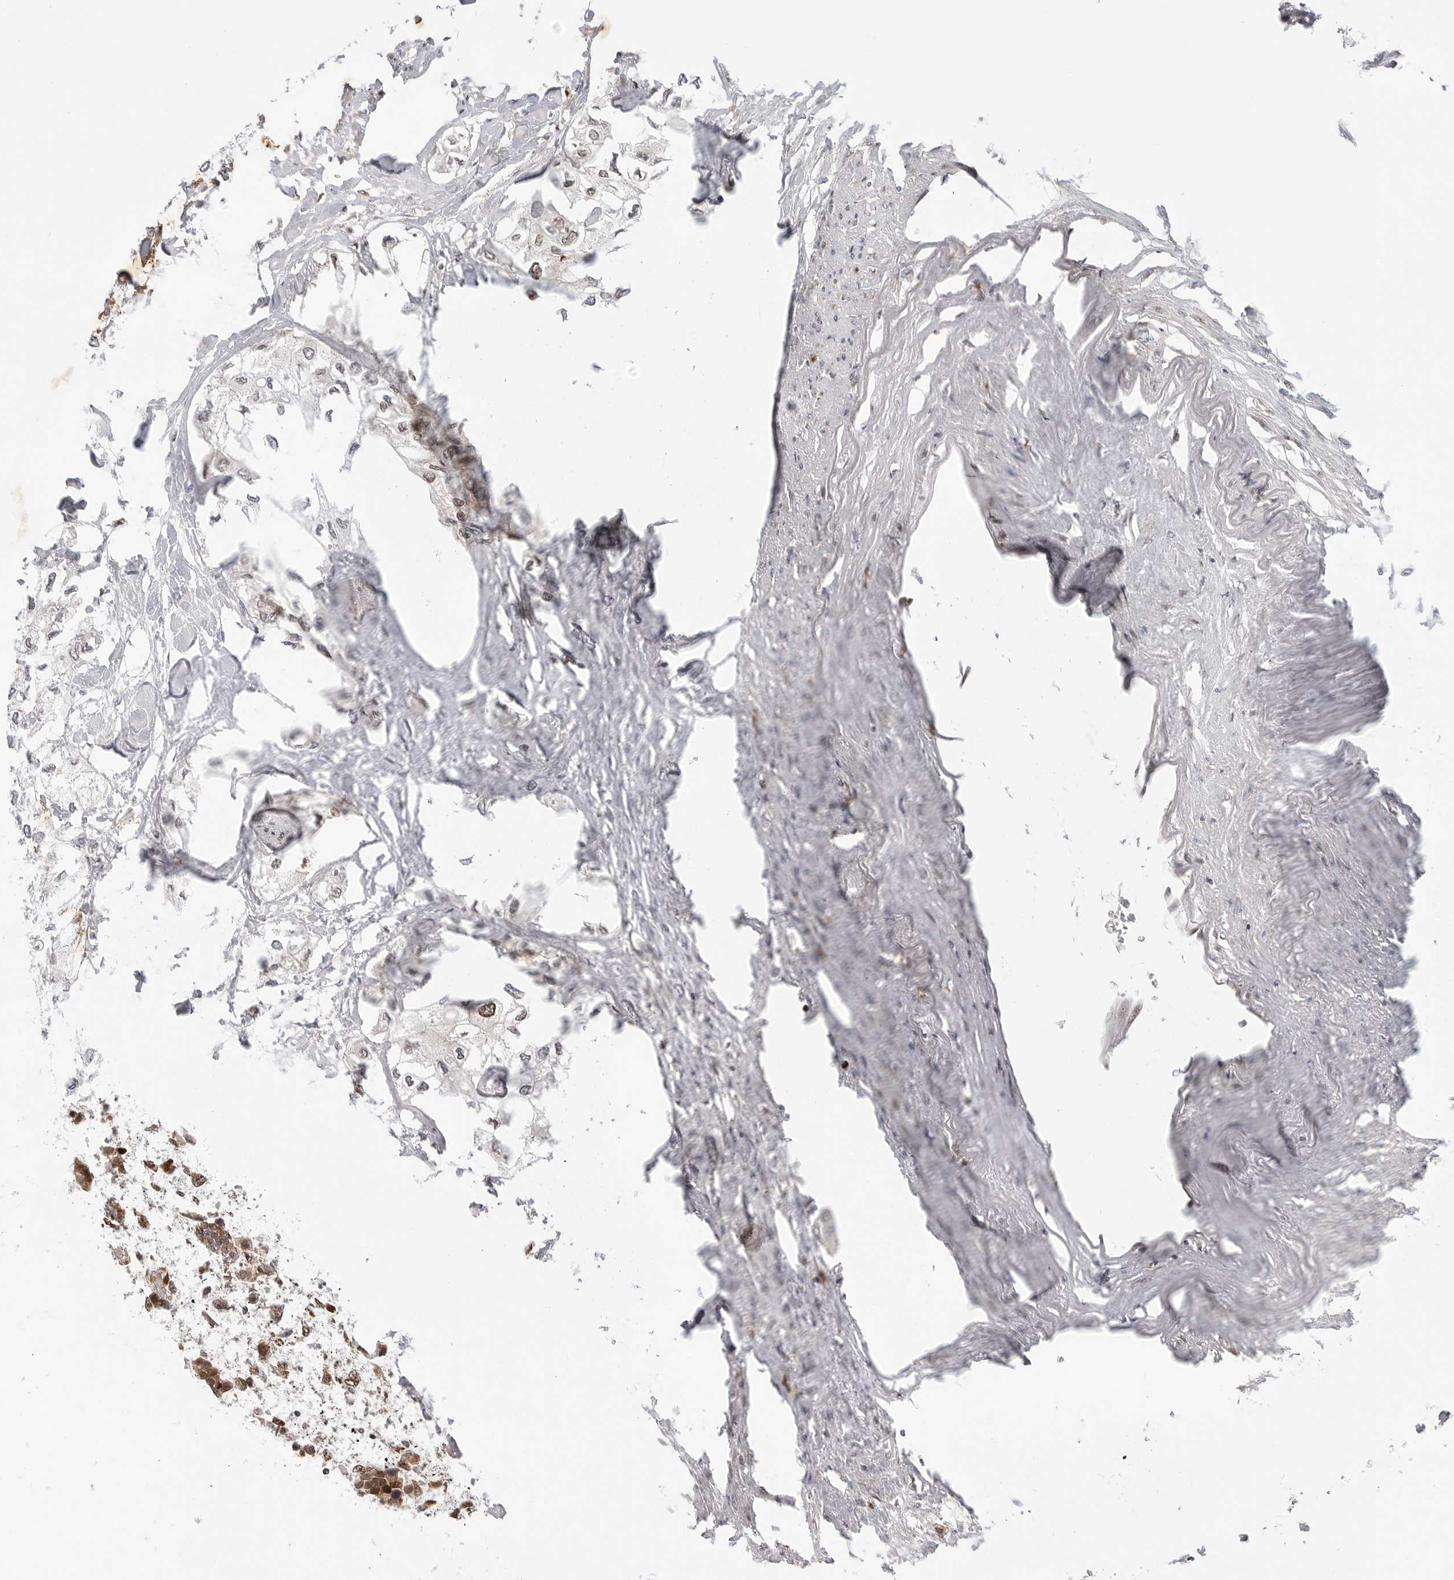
{"staining": {"intensity": "moderate", "quantity": "<25%", "location": "nuclear"}, "tissue": "urothelial cancer", "cell_type": "Tumor cells", "image_type": "cancer", "snomed": [{"axis": "morphology", "description": "Urothelial carcinoma, High grade"}, {"axis": "topography", "description": "Urinary bladder"}], "caption": "IHC of urothelial carcinoma (high-grade) shows low levels of moderate nuclear expression in about <25% of tumor cells.", "gene": "TIPRL", "patient": {"sex": "male", "age": 64}}